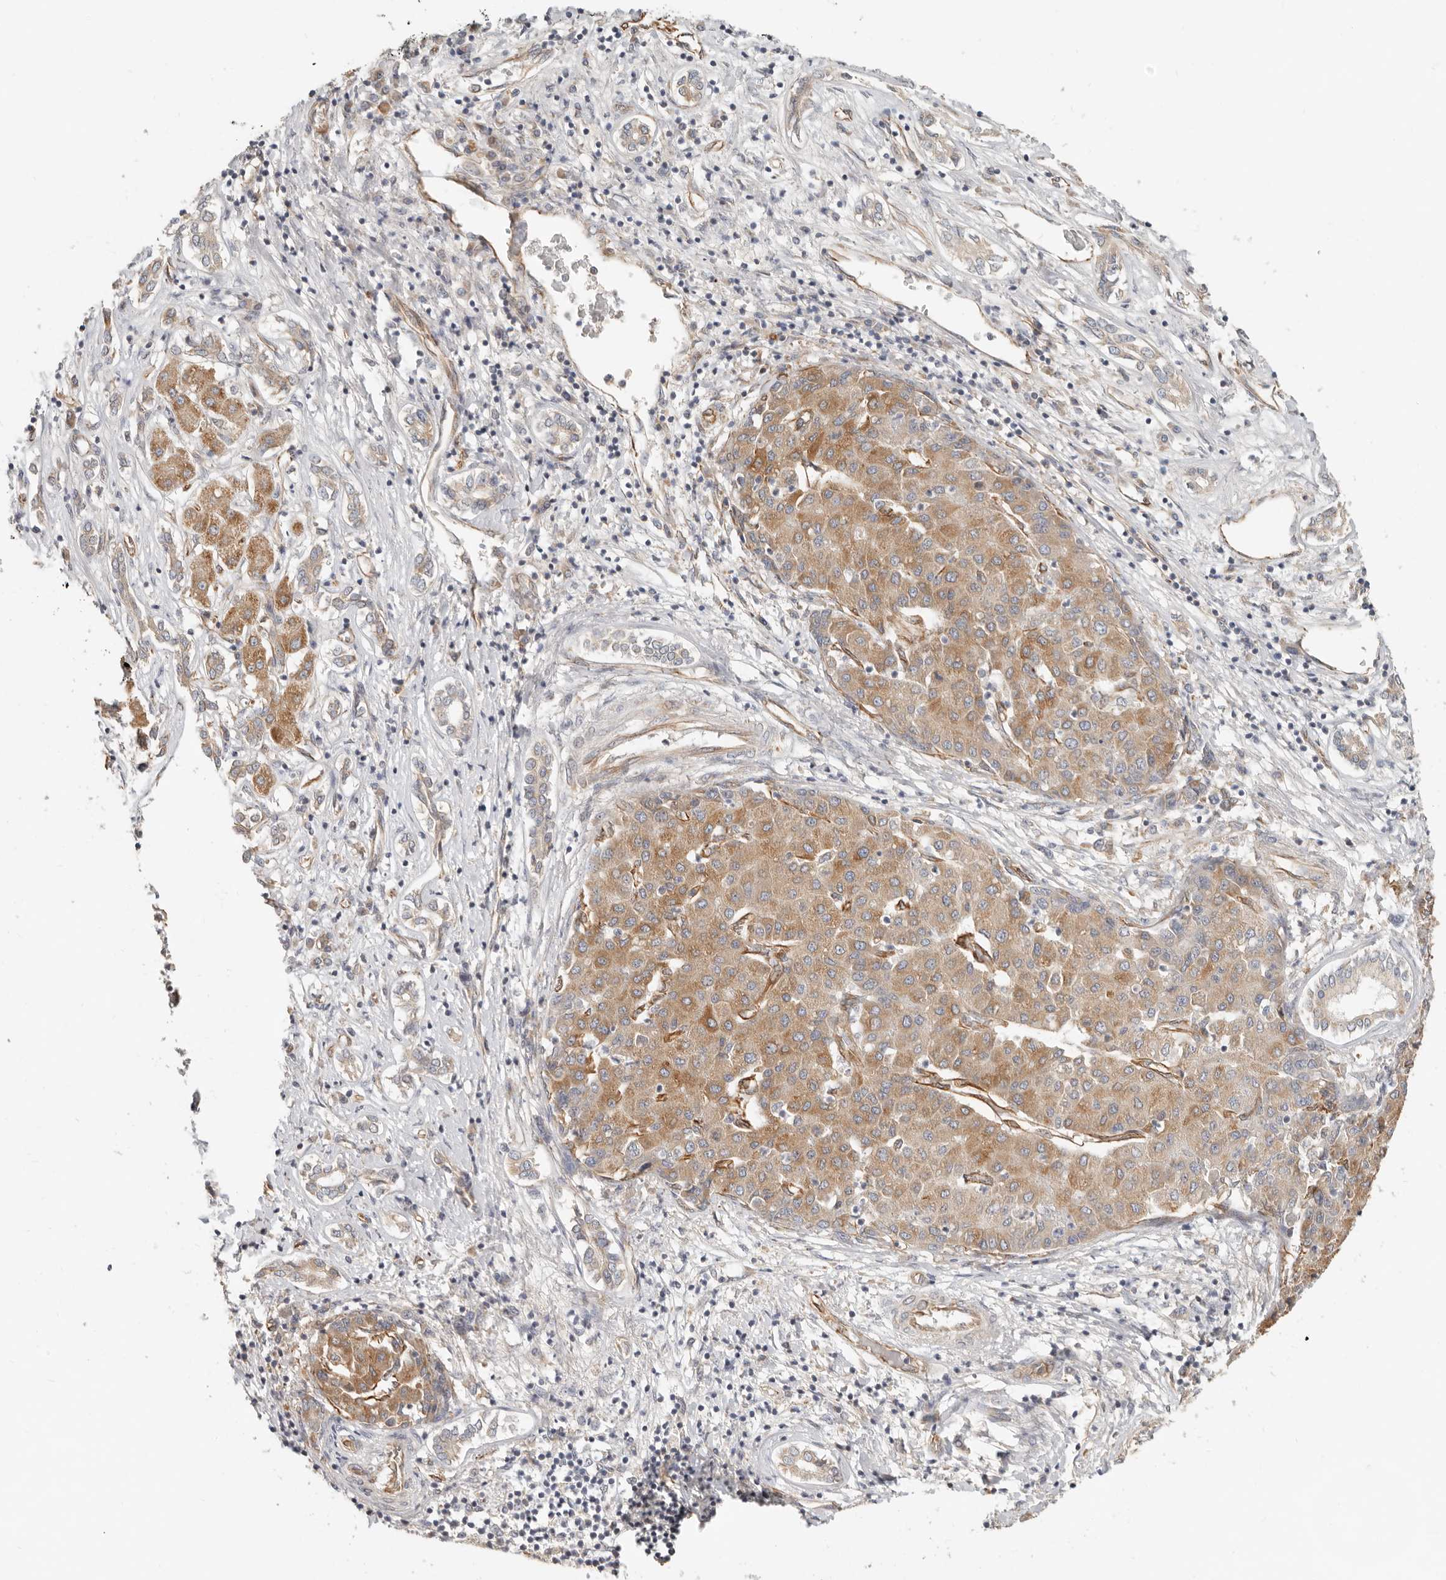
{"staining": {"intensity": "moderate", "quantity": ">75%", "location": "cytoplasmic/membranous"}, "tissue": "liver cancer", "cell_type": "Tumor cells", "image_type": "cancer", "snomed": [{"axis": "morphology", "description": "Carcinoma, Hepatocellular, NOS"}, {"axis": "topography", "description": "Liver"}], "caption": "Moderate cytoplasmic/membranous staining for a protein is identified in approximately >75% of tumor cells of hepatocellular carcinoma (liver) using immunohistochemistry.", "gene": "SPRING1", "patient": {"sex": "male", "age": 65}}